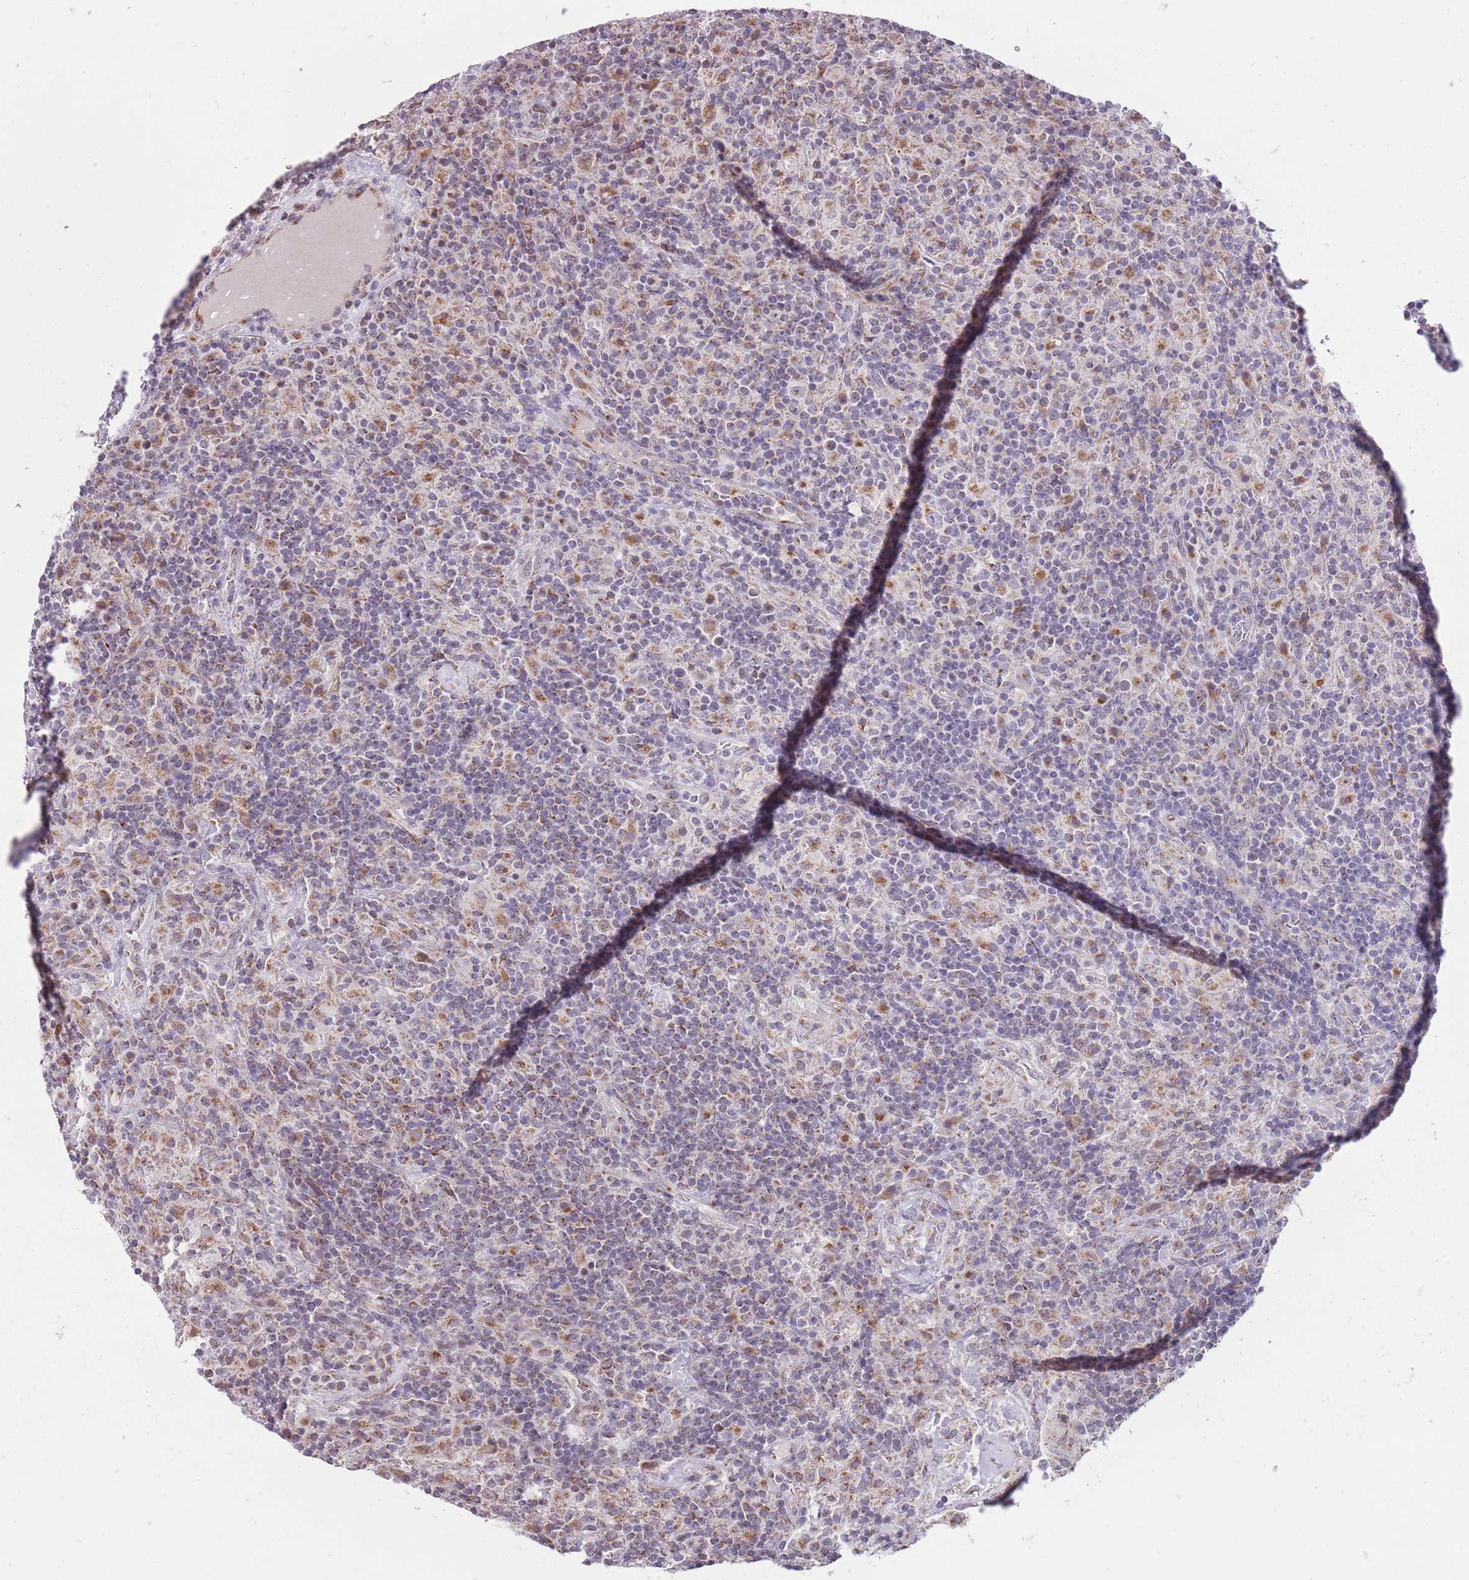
{"staining": {"intensity": "moderate", "quantity": ">75%", "location": "cytoplasmic/membranous"}, "tissue": "lymphoma", "cell_type": "Tumor cells", "image_type": "cancer", "snomed": [{"axis": "morphology", "description": "Hodgkin's disease, NOS"}, {"axis": "topography", "description": "Lymph node"}], "caption": "An IHC image of neoplastic tissue is shown. Protein staining in brown labels moderate cytoplasmic/membranous positivity in Hodgkin's disease within tumor cells.", "gene": "NELL1", "patient": {"sex": "male", "age": 70}}